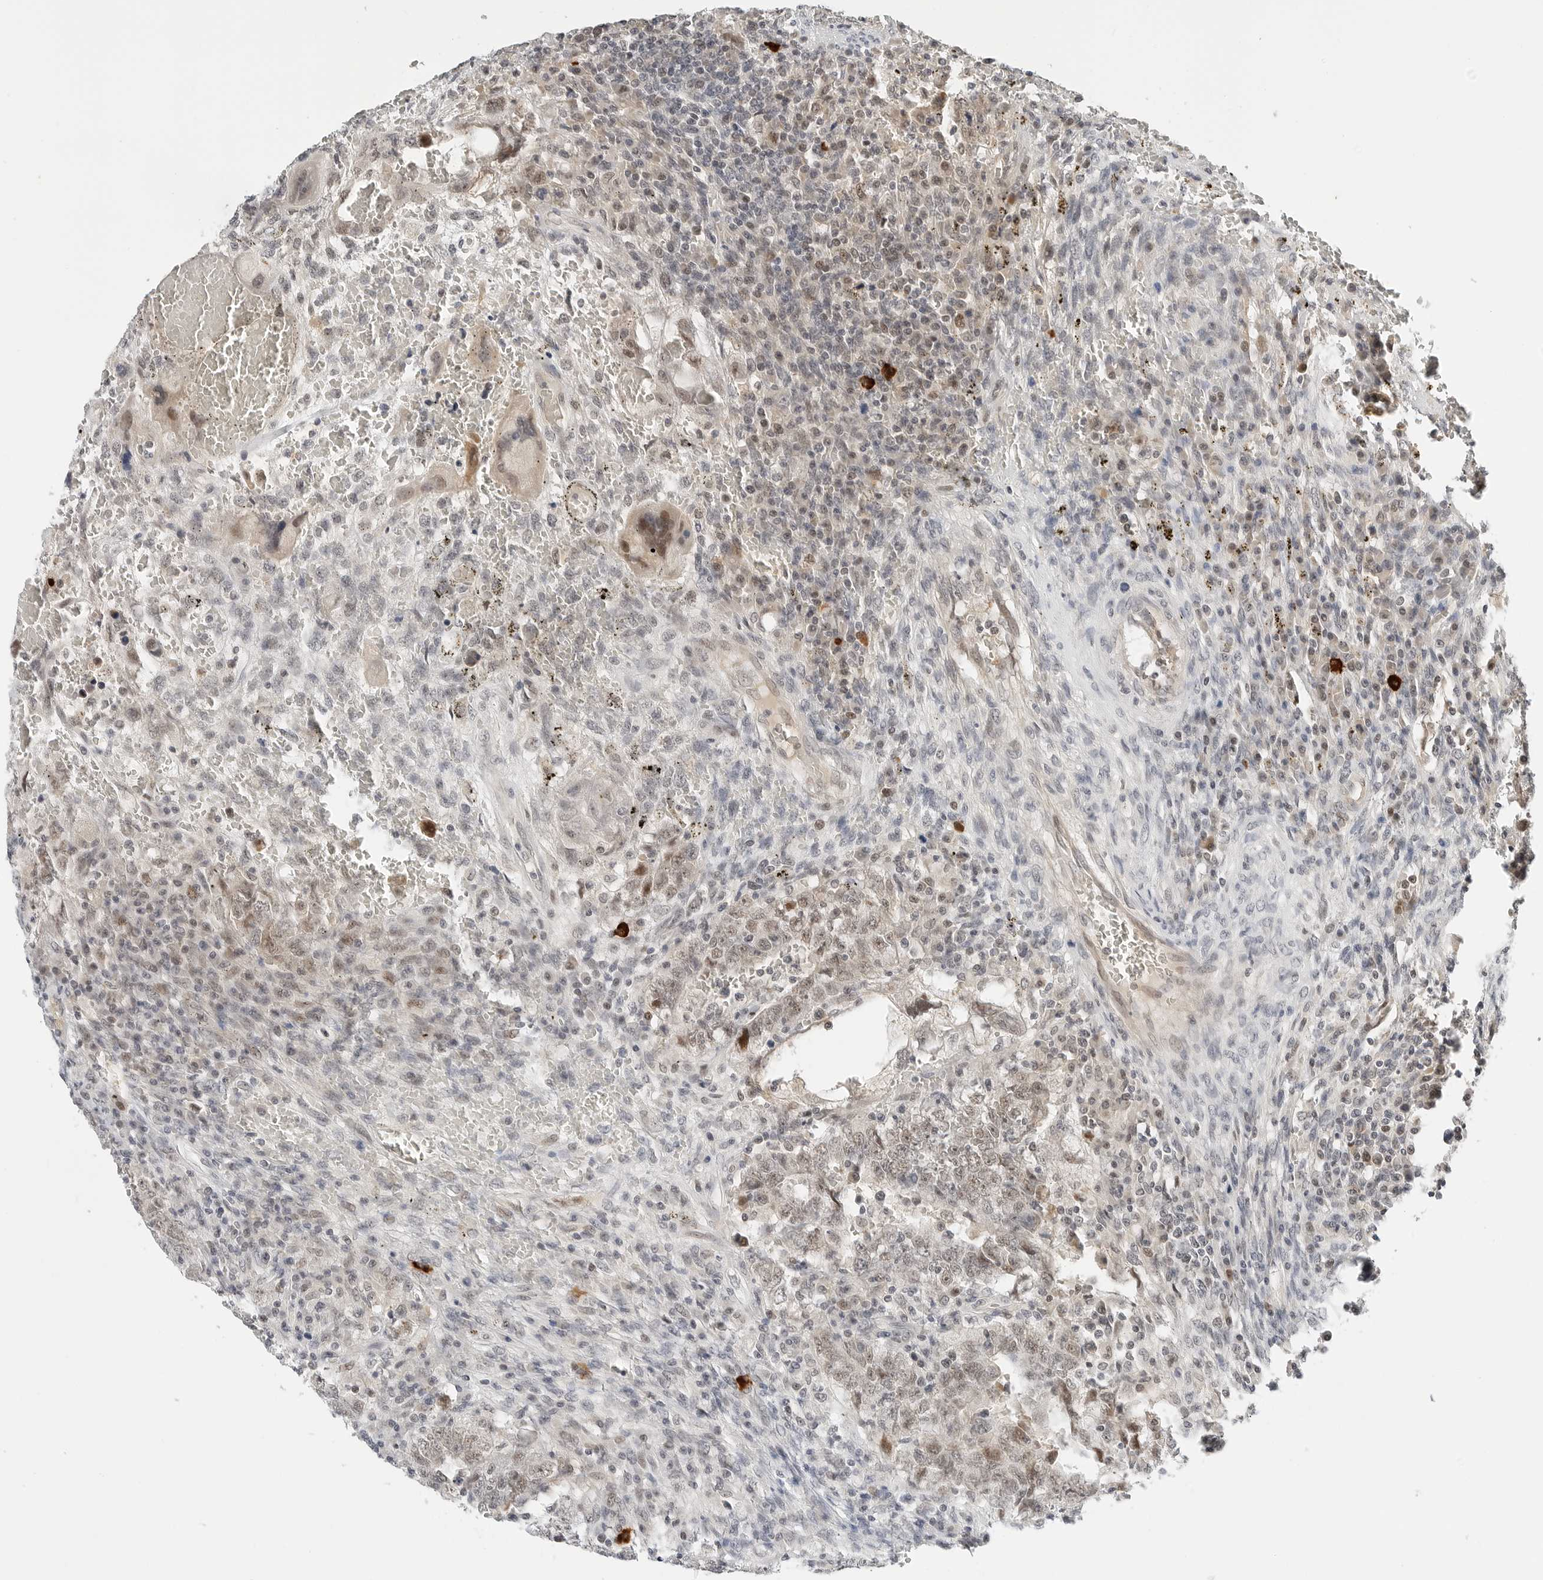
{"staining": {"intensity": "weak", "quantity": ">75%", "location": "cytoplasmic/membranous,nuclear"}, "tissue": "testis cancer", "cell_type": "Tumor cells", "image_type": "cancer", "snomed": [{"axis": "morphology", "description": "Carcinoma, Embryonal, NOS"}, {"axis": "topography", "description": "Testis"}], "caption": "IHC (DAB (3,3'-diaminobenzidine)) staining of testis embryonal carcinoma reveals weak cytoplasmic/membranous and nuclear protein staining in about >75% of tumor cells. The staining was performed using DAB (3,3'-diaminobenzidine), with brown indicating positive protein expression. Nuclei are stained blue with hematoxylin.", "gene": "TSEN2", "patient": {"sex": "male", "age": 26}}